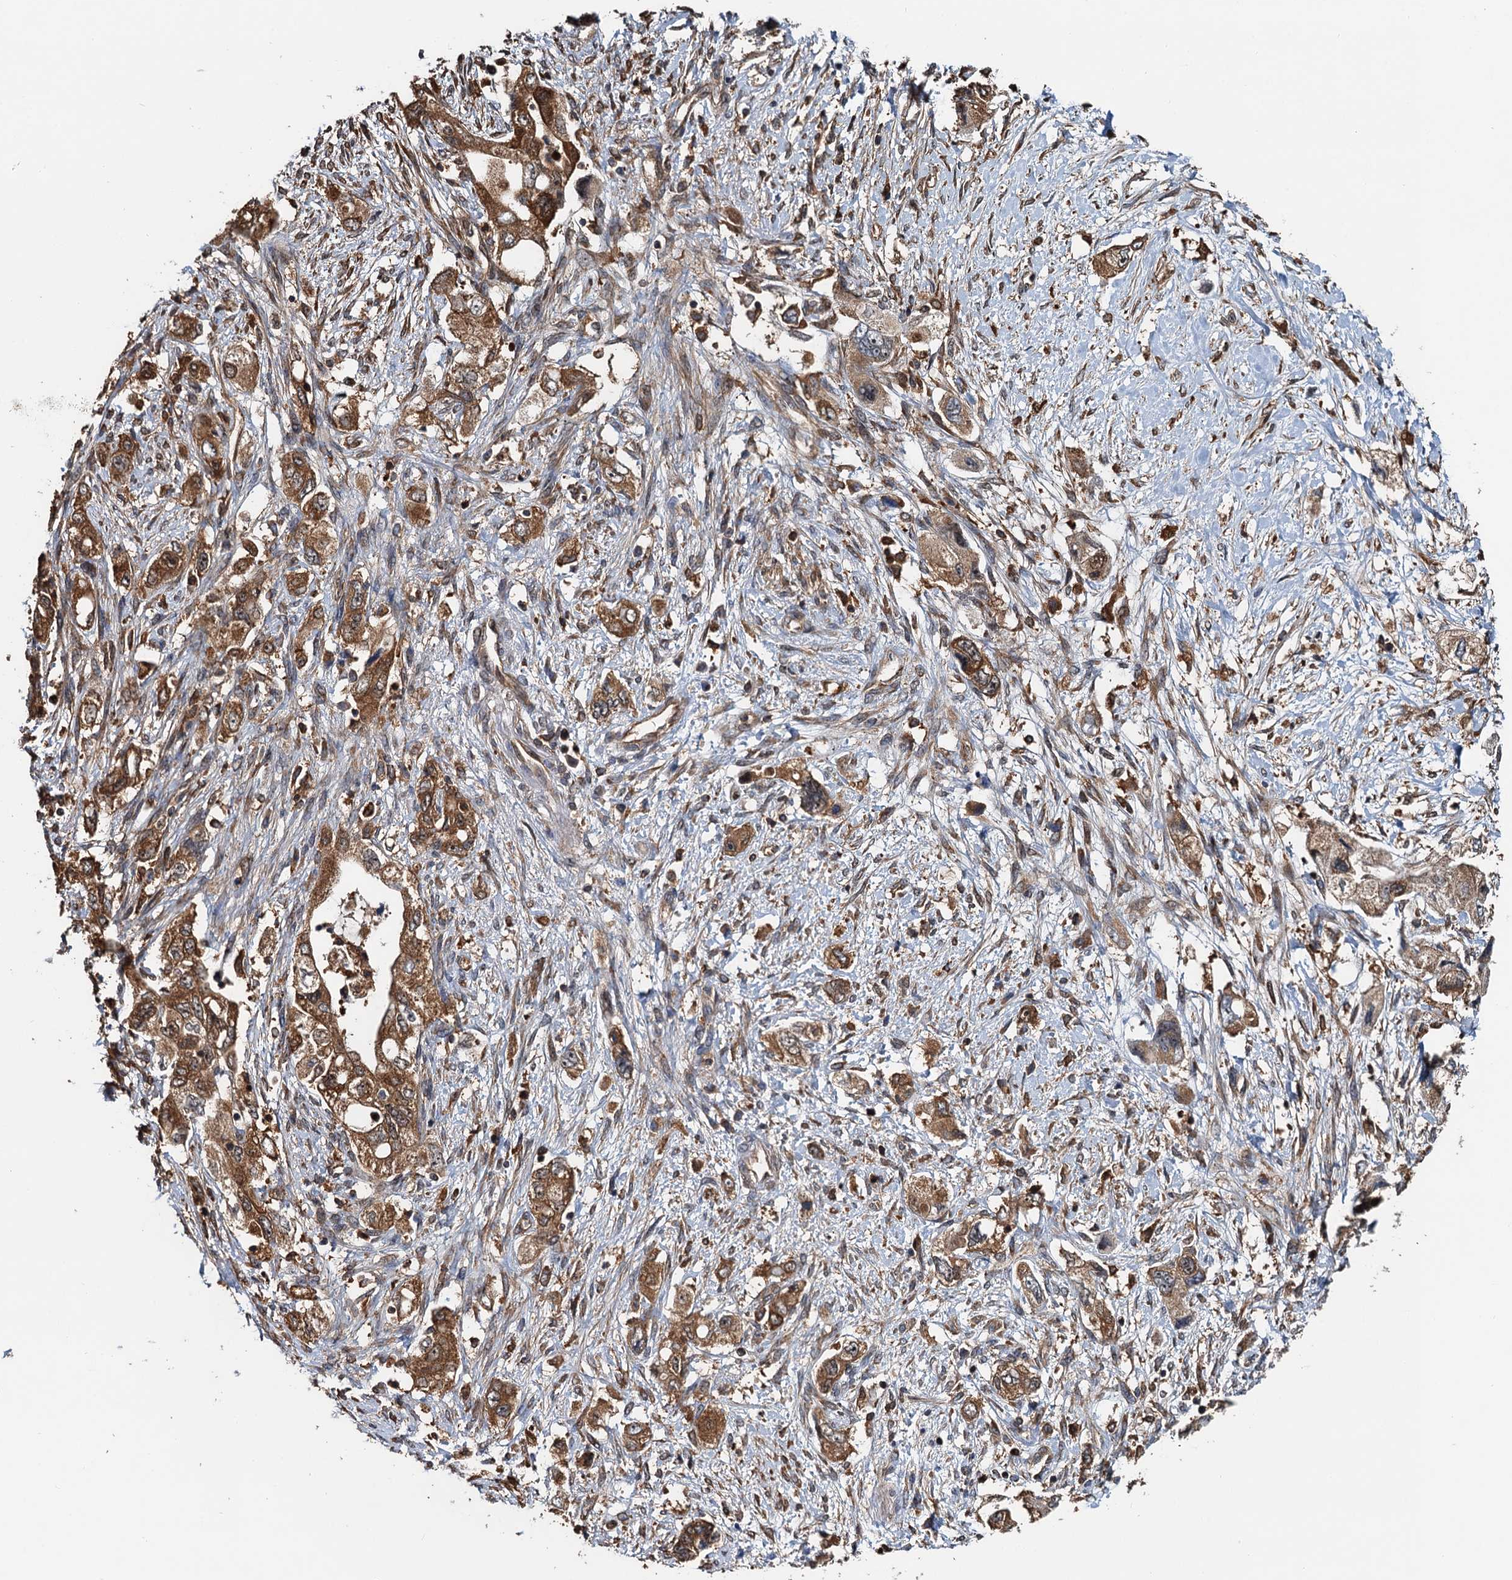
{"staining": {"intensity": "moderate", "quantity": ">75%", "location": "cytoplasmic/membranous"}, "tissue": "pancreatic cancer", "cell_type": "Tumor cells", "image_type": "cancer", "snomed": [{"axis": "morphology", "description": "Adenocarcinoma, NOS"}, {"axis": "topography", "description": "Pancreas"}], "caption": "Tumor cells display medium levels of moderate cytoplasmic/membranous expression in approximately >75% of cells in adenocarcinoma (pancreatic).", "gene": "USP6NL", "patient": {"sex": "female", "age": 73}}